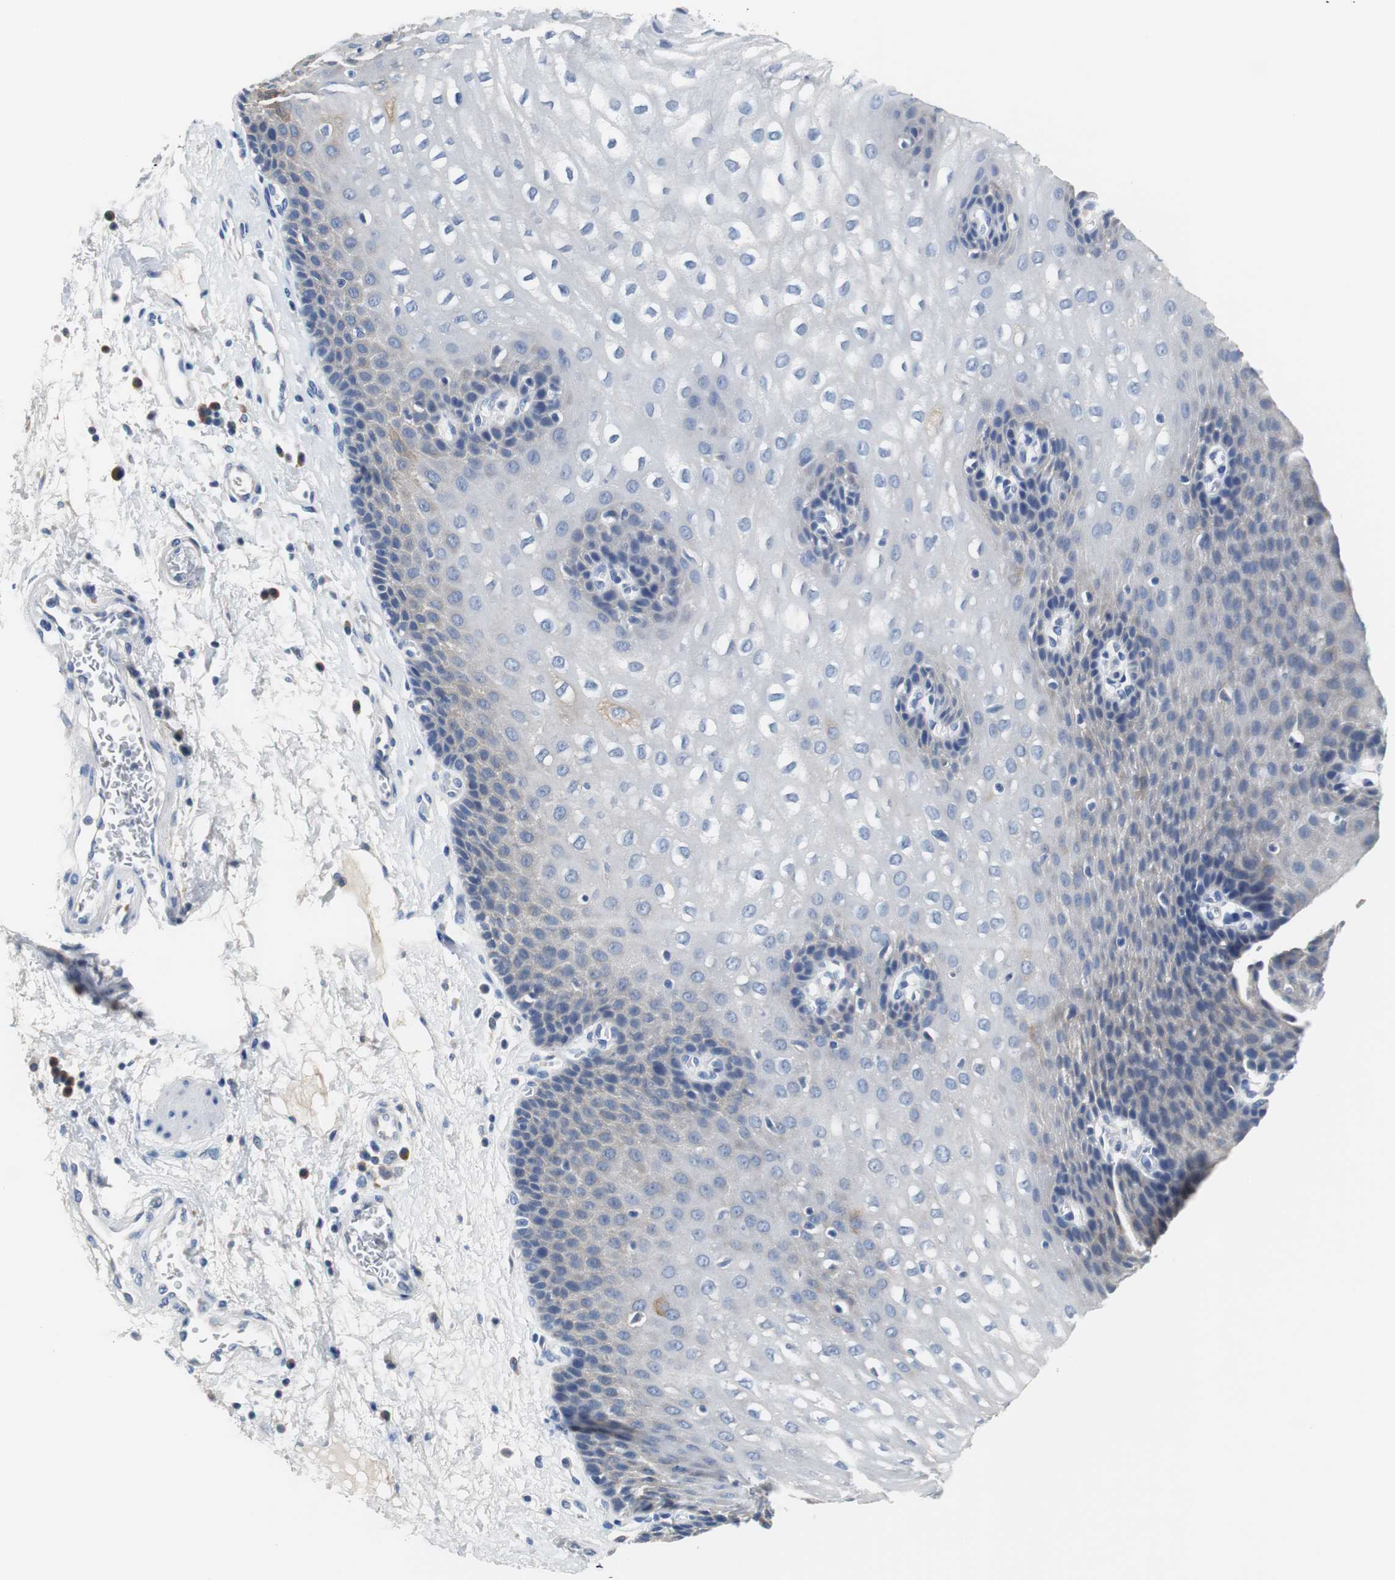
{"staining": {"intensity": "negative", "quantity": "none", "location": "none"}, "tissue": "esophagus", "cell_type": "Squamous epithelial cells", "image_type": "normal", "snomed": [{"axis": "morphology", "description": "Normal tissue, NOS"}, {"axis": "topography", "description": "Esophagus"}], "caption": "This micrograph is of benign esophagus stained with IHC to label a protein in brown with the nuclei are counter-stained blue. There is no staining in squamous epithelial cells. (Stains: DAB IHC with hematoxylin counter stain, Microscopy: brightfield microscopy at high magnification).", "gene": "PCK1", "patient": {"sex": "male", "age": 48}}